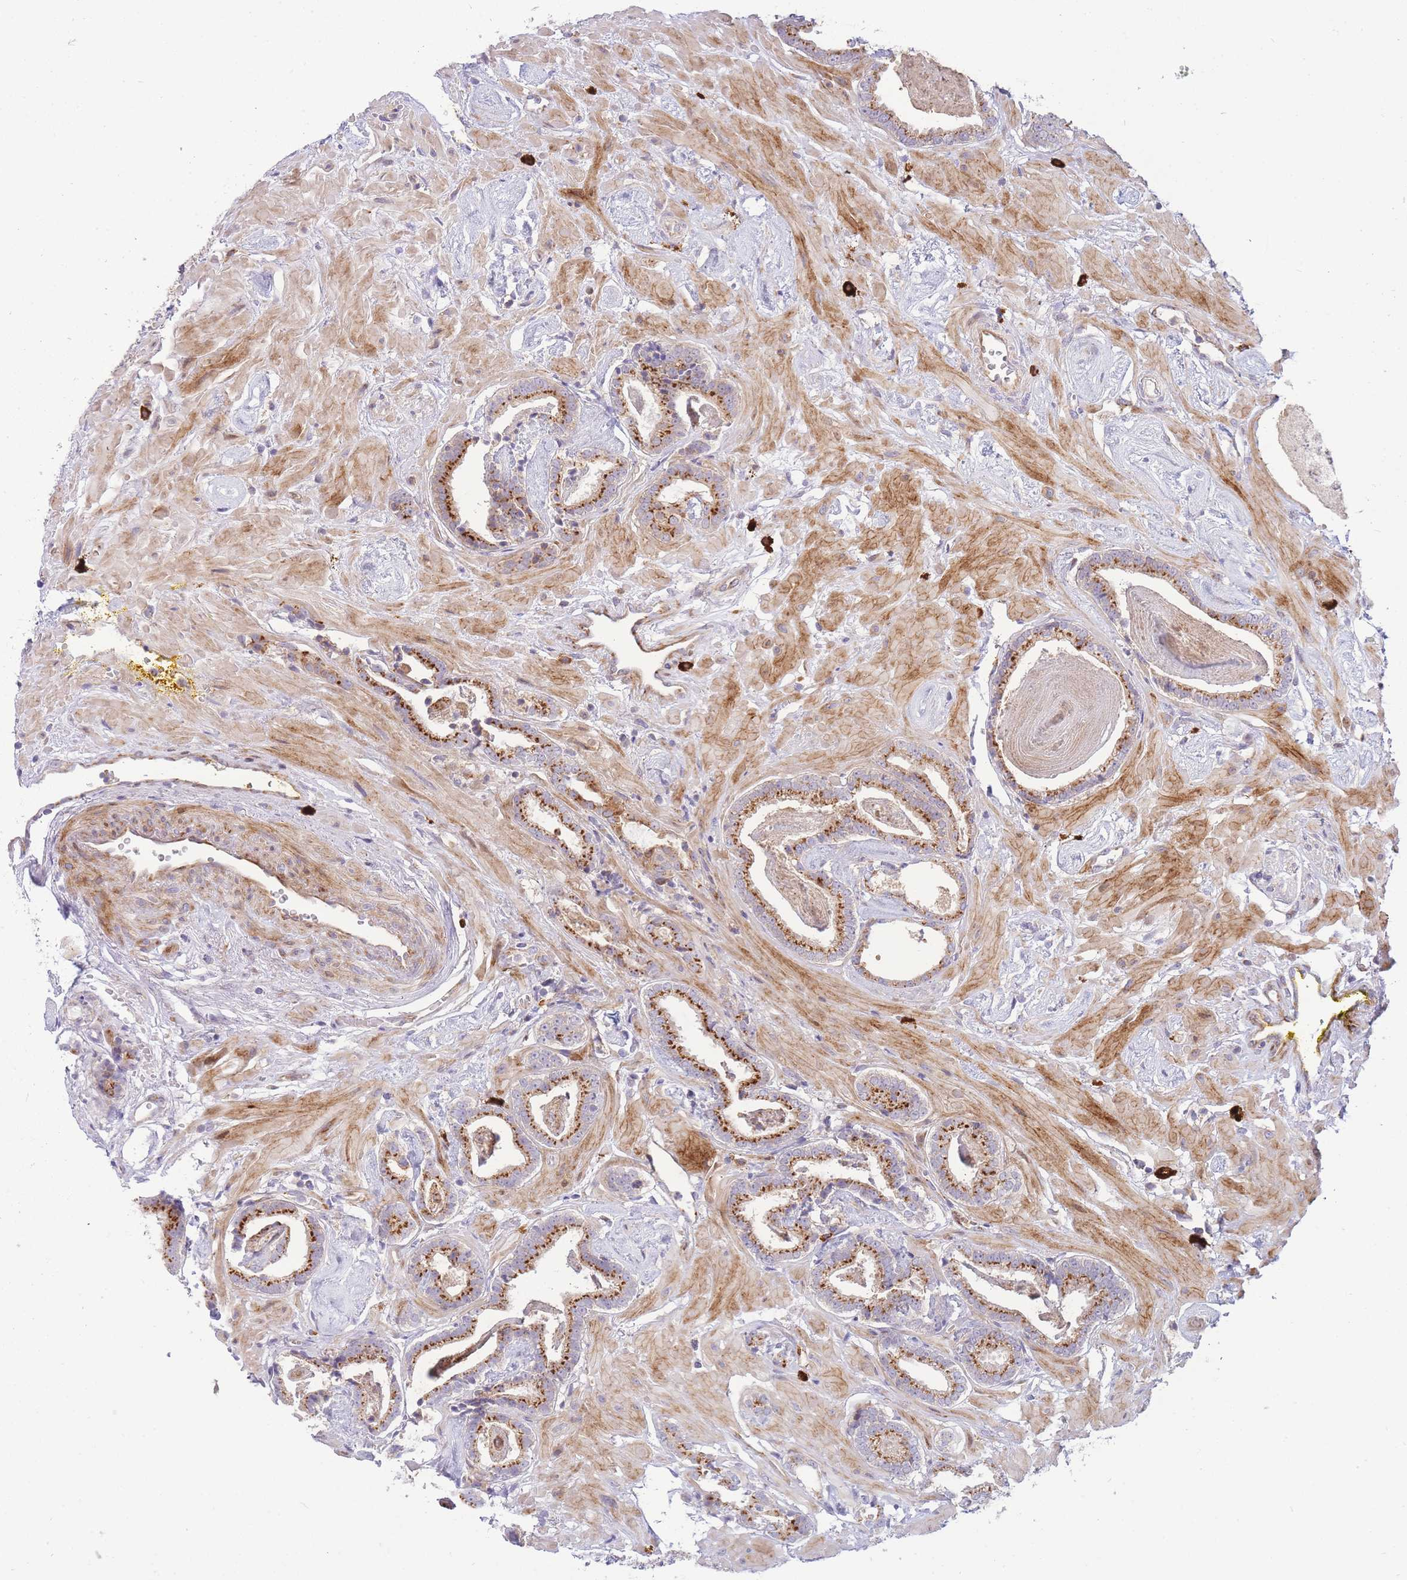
{"staining": {"intensity": "strong", "quantity": "25%-75%", "location": "cytoplasmic/membranous"}, "tissue": "prostate cancer", "cell_type": "Tumor cells", "image_type": "cancer", "snomed": [{"axis": "morphology", "description": "Adenocarcinoma, Low grade"}, {"axis": "topography", "description": "Prostate"}], "caption": "Prostate adenocarcinoma (low-grade) stained for a protein (brown) reveals strong cytoplasmic/membranous positive staining in about 25%-75% of tumor cells.", "gene": "ATP5MC2", "patient": {"sex": "male", "age": 60}}